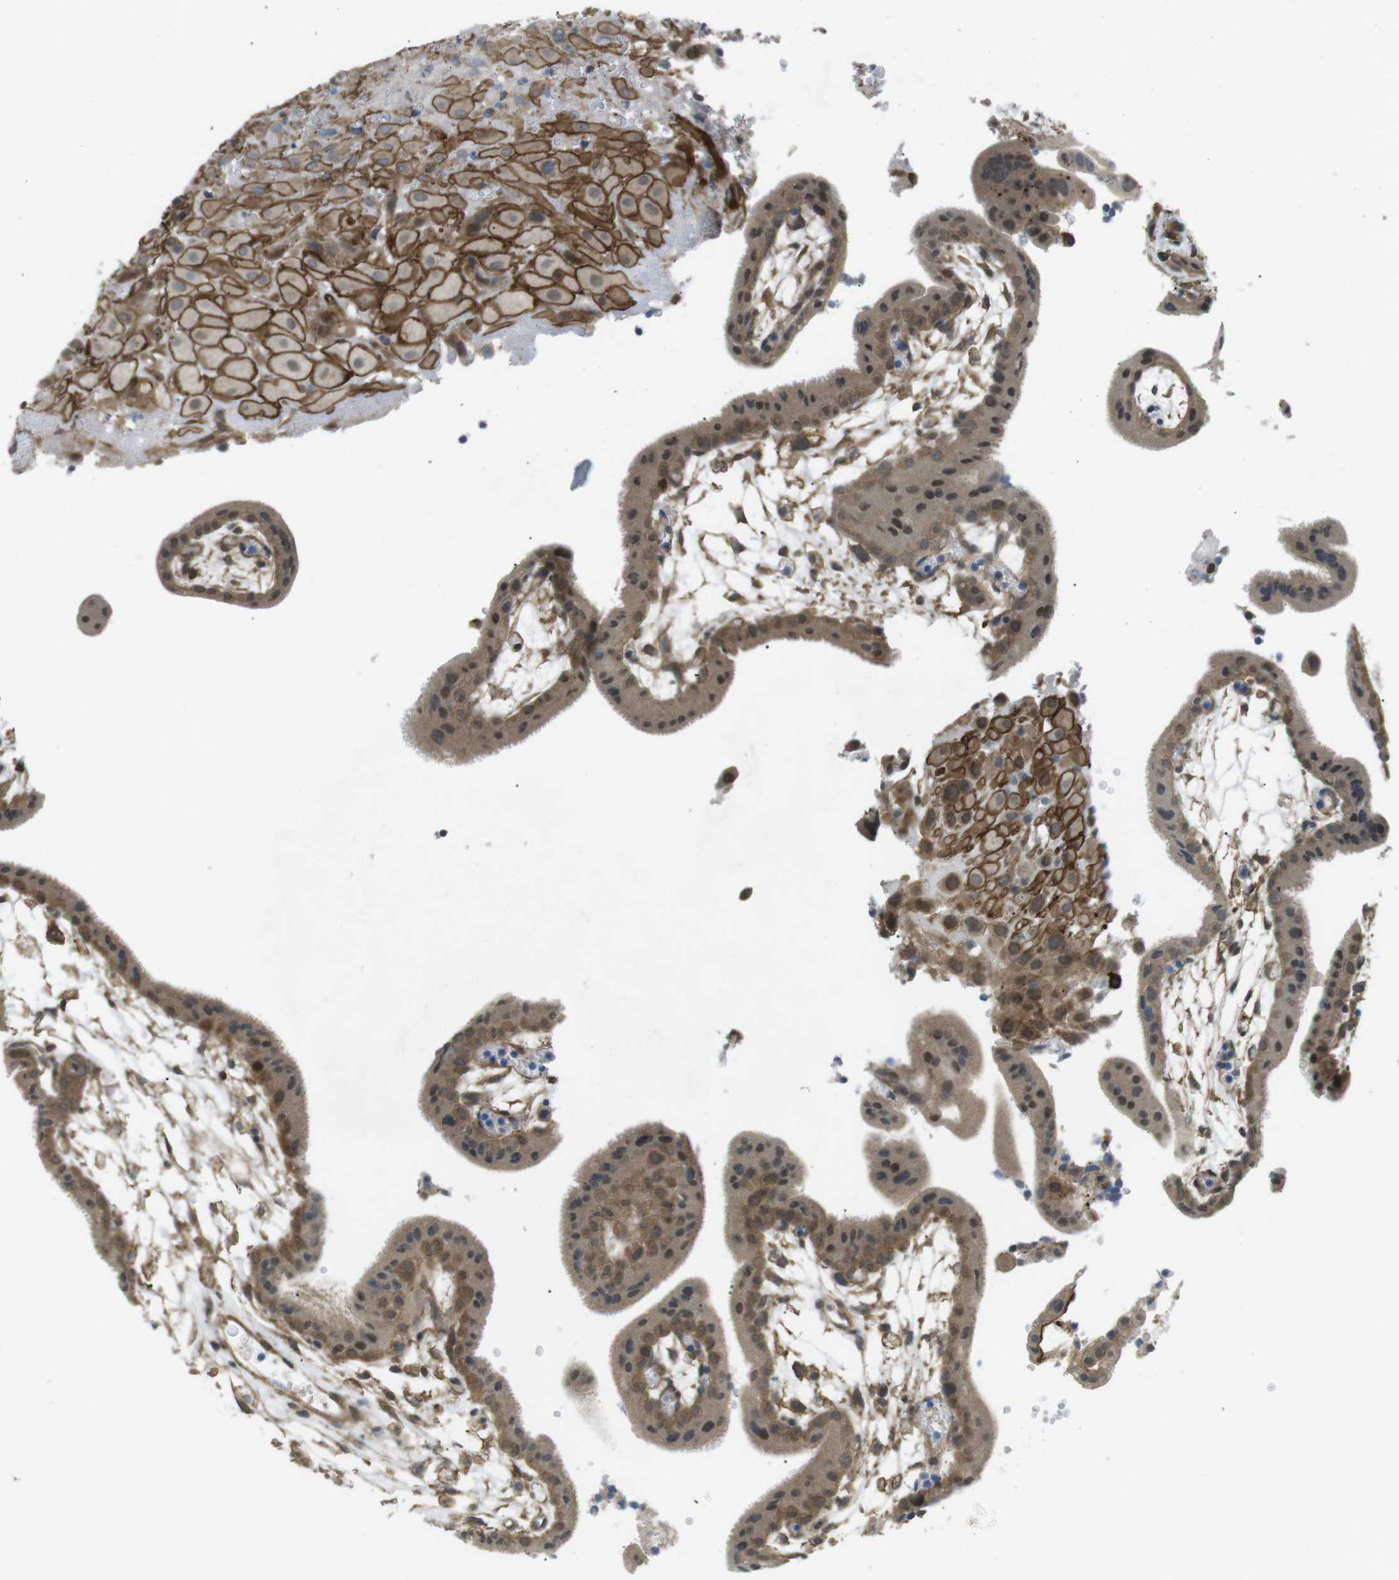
{"staining": {"intensity": "moderate", "quantity": ">75%", "location": "cytoplasmic/membranous"}, "tissue": "placenta", "cell_type": "Decidual cells", "image_type": "normal", "snomed": [{"axis": "morphology", "description": "Normal tissue, NOS"}, {"axis": "topography", "description": "Placenta"}], "caption": "Benign placenta was stained to show a protein in brown. There is medium levels of moderate cytoplasmic/membranous positivity in approximately >75% of decidual cells. (IHC, brightfield microscopy, high magnification).", "gene": "KANK2", "patient": {"sex": "female", "age": 18}}